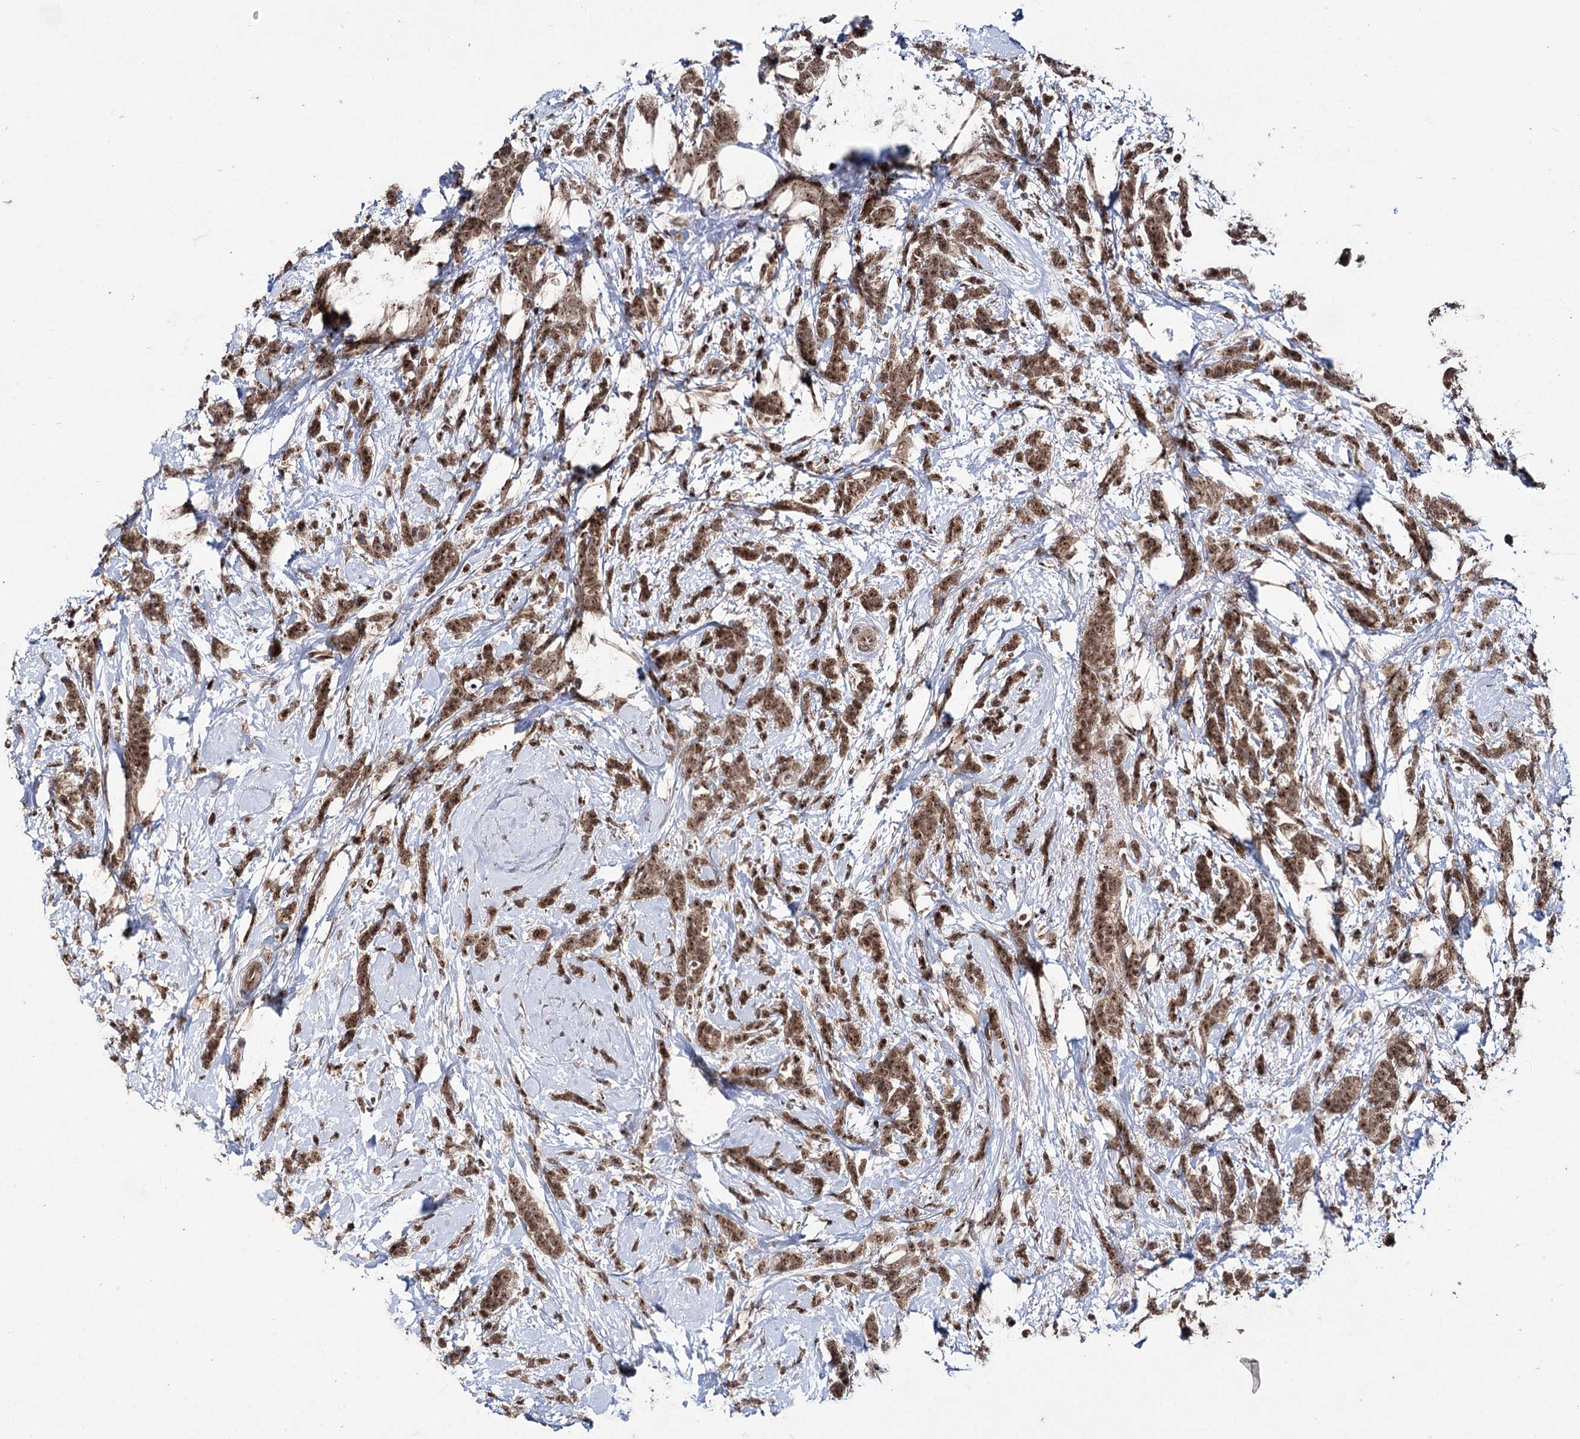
{"staining": {"intensity": "moderate", "quantity": ">75%", "location": "cytoplasmic/membranous,nuclear"}, "tissue": "breast cancer", "cell_type": "Tumor cells", "image_type": "cancer", "snomed": [{"axis": "morphology", "description": "Lobular carcinoma"}, {"axis": "topography", "description": "Breast"}], "caption": "Human breast lobular carcinoma stained for a protein (brown) exhibits moderate cytoplasmic/membranous and nuclear positive positivity in approximately >75% of tumor cells.", "gene": "MKNK2", "patient": {"sex": "female", "age": 58}}